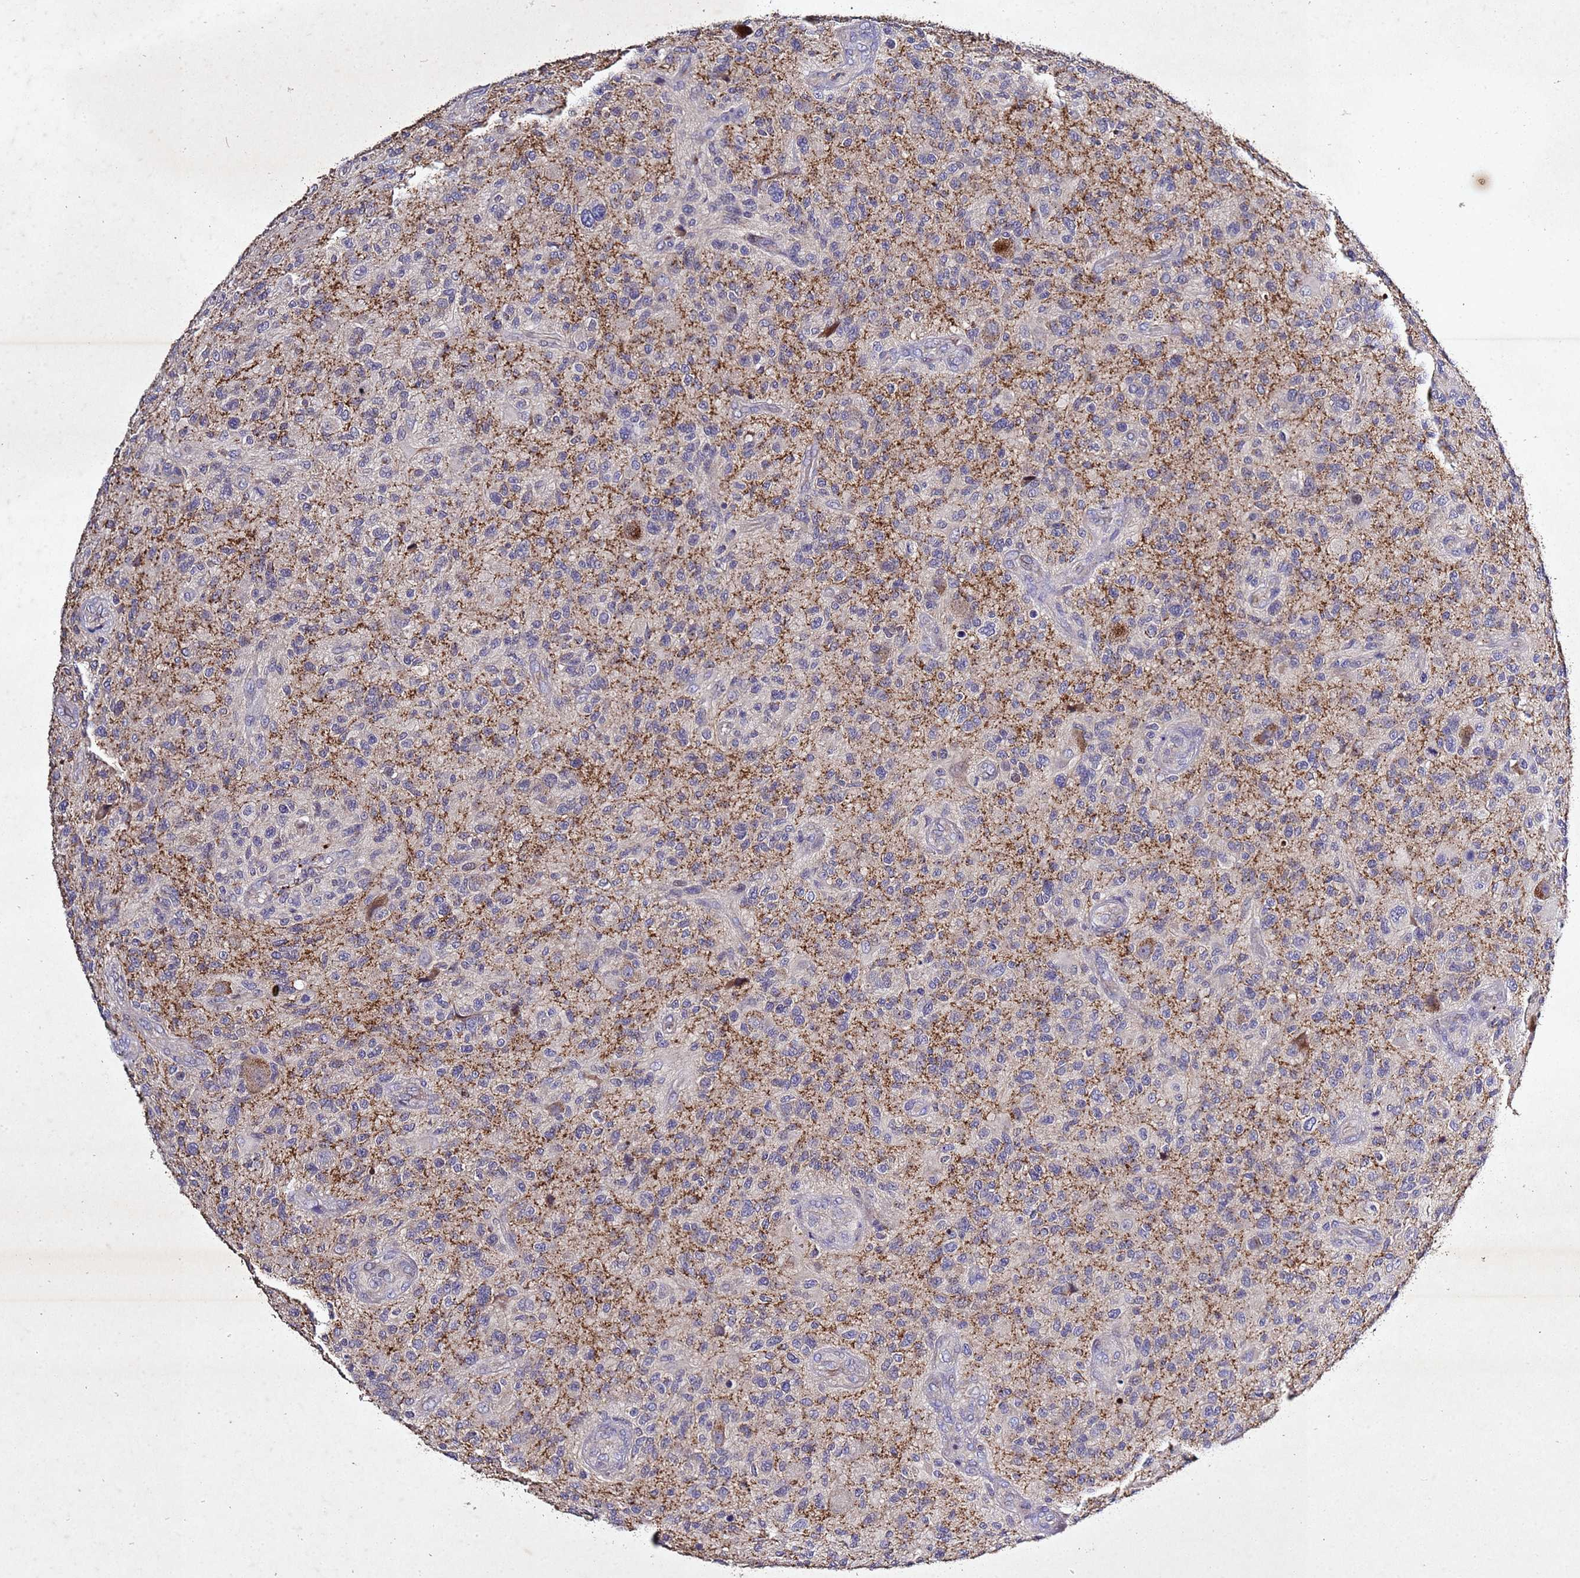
{"staining": {"intensity": "negative", "quantity": "none", "location": "none"}, "tissue": "glioma", "cell_type": "Tumor cells", "image_type": "cancer", "snomed": [{"axis": "morphology", "description": "Glioma, malignant, High grade"}, {"axis": "topography", "description": "Brain"}], "caption": "There is no significant staining in tumor cells of glioma.", "gene": "SV2B", "patient": {"sex": "male", "age": 47}}